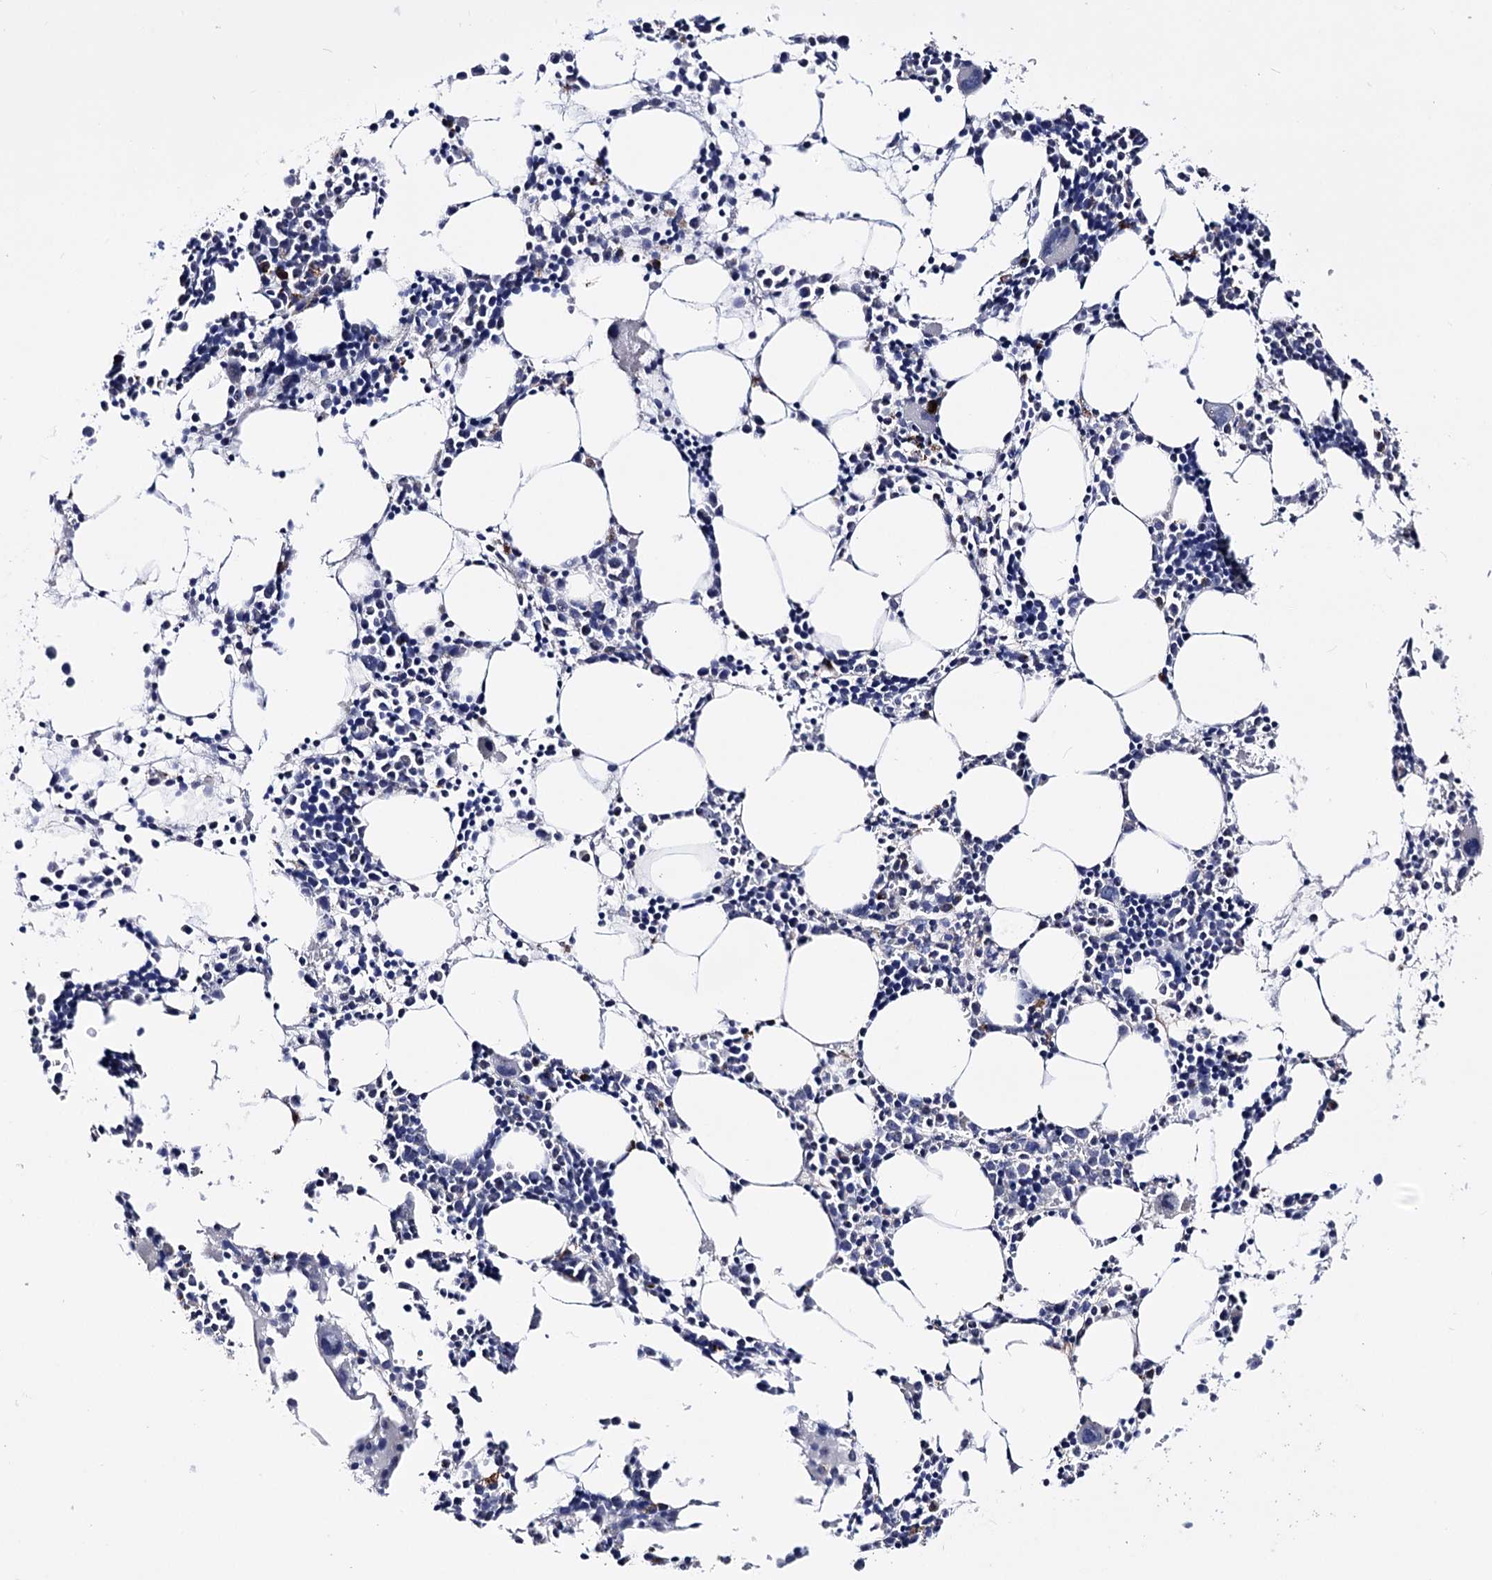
{"staining": {"intensity": "negative", "quantity": "none", "location": "none"}, "tissue": "bone marrow", "cell_type": "Hematopoietic cells", "image_type": "normal", "snomed": [{"axis": "morphology", "description": "Normal tissue, NOS"}, {"axis": "topography", "description": "Bone marrow"}], "caption": "High magnification brightfield microscopy of normal bone marrow stained with DAB (brown) and counterstained with hematoxylin (blue): hematopoietic cells show no significant staining. (Brightfield microscopy of DAB immunohistochemistry at high magnification).", "gene": "PCGF5", "patient": {"sex": "female", "age": 89}}